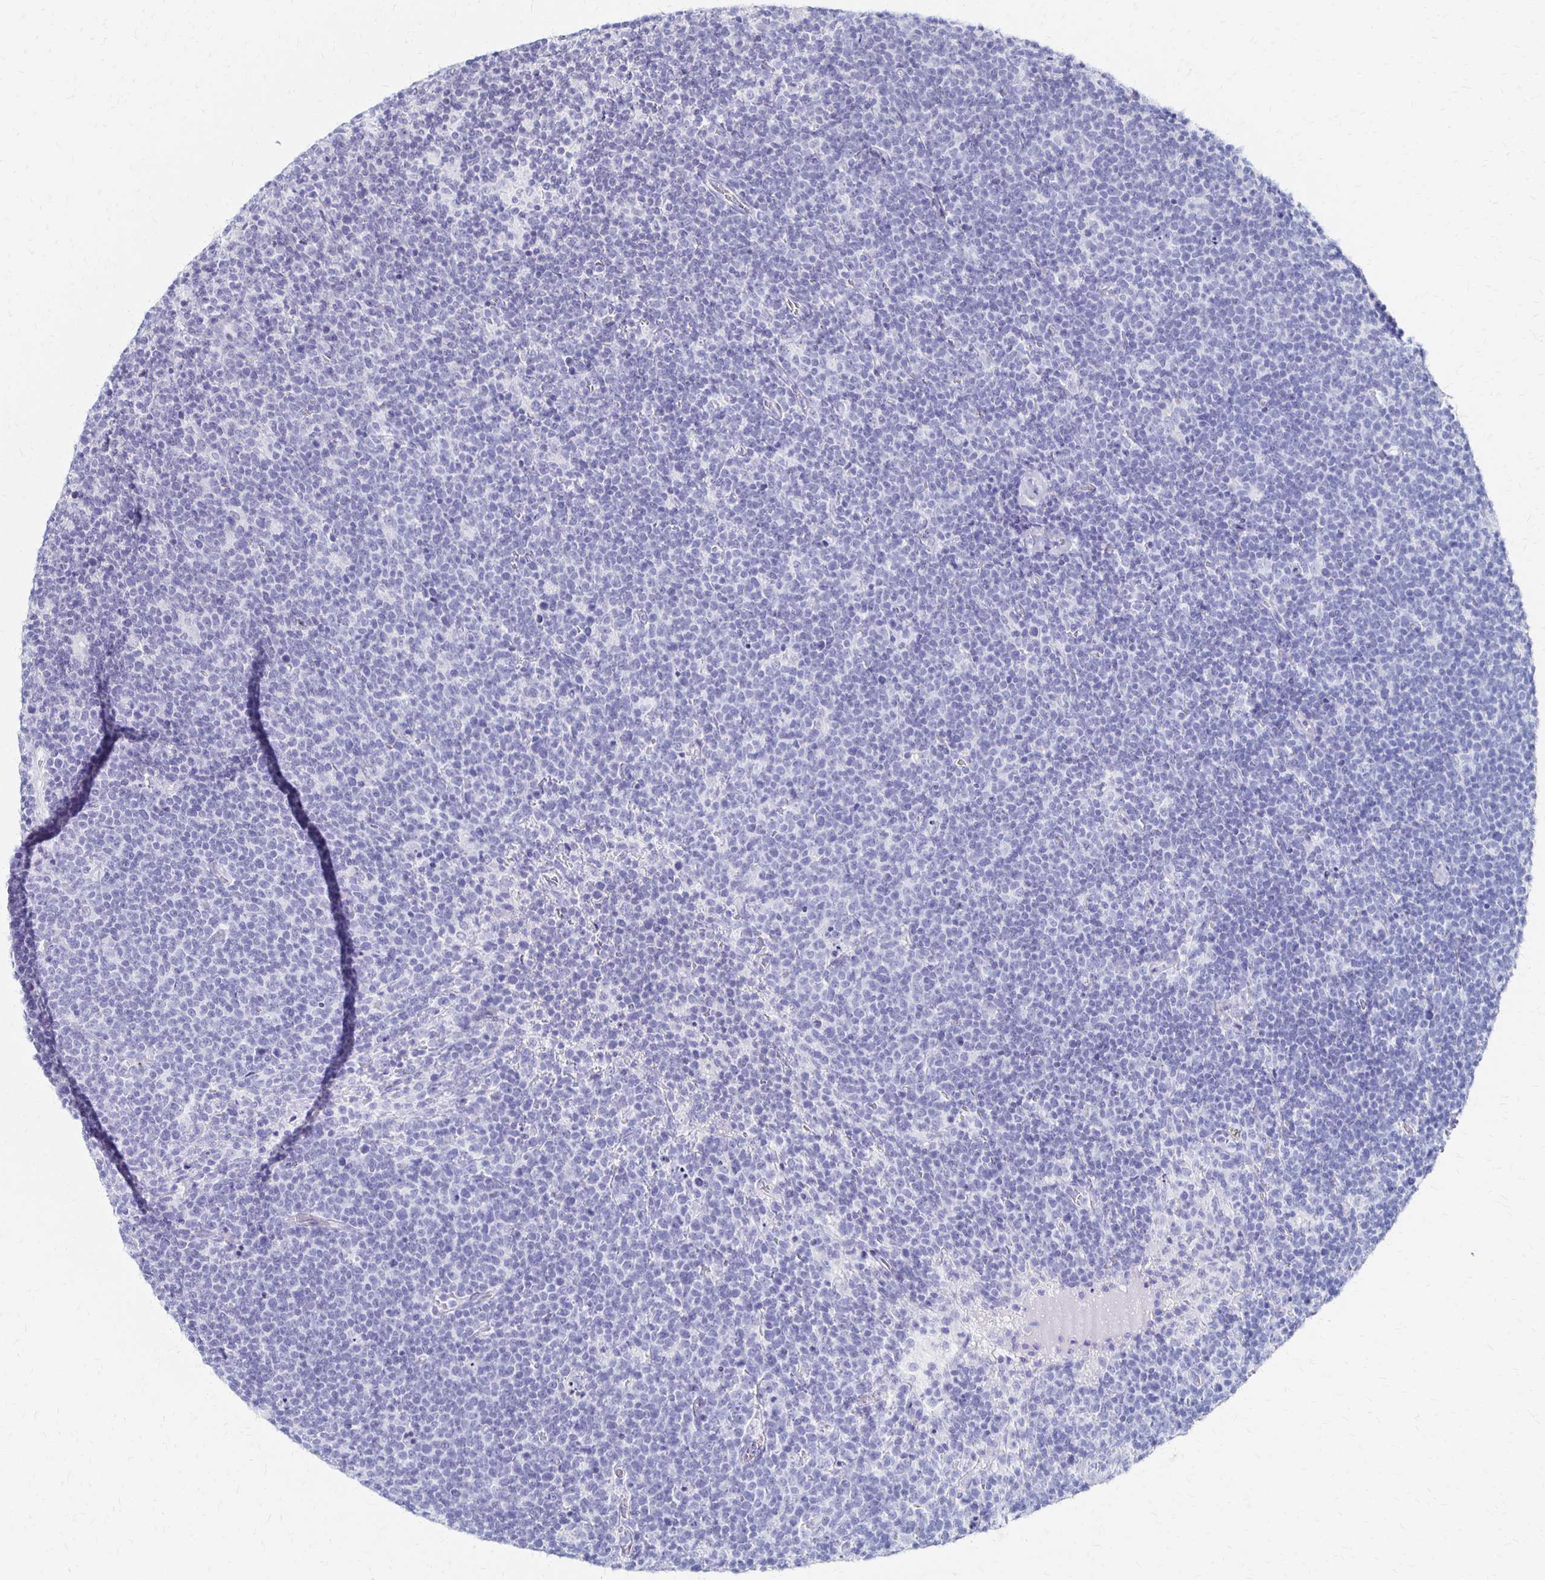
{"staining": {"intensity": "negative", "quantity": "none", "location": "none"}, "tissue": "lymphoma", "cell_type": "Tumor cells", "image_type": "cancer", "snomed": [{"axis": "morphology", "description": "Malignant lymphoma, non-Hodgkin's type, High grade"}, {"axis": "topography", "description": "Lymph node"}], "caption": "Tumor cells are negative for protein expression in human malignant lymphoma, non-Hodgkin's type (high-grade). The staining is performed using DAB brown chromogen with nuclei counter-stained in using hematoxylin.", "gene": "SYT2", "patient": {"sex": "male", "age": 61}}